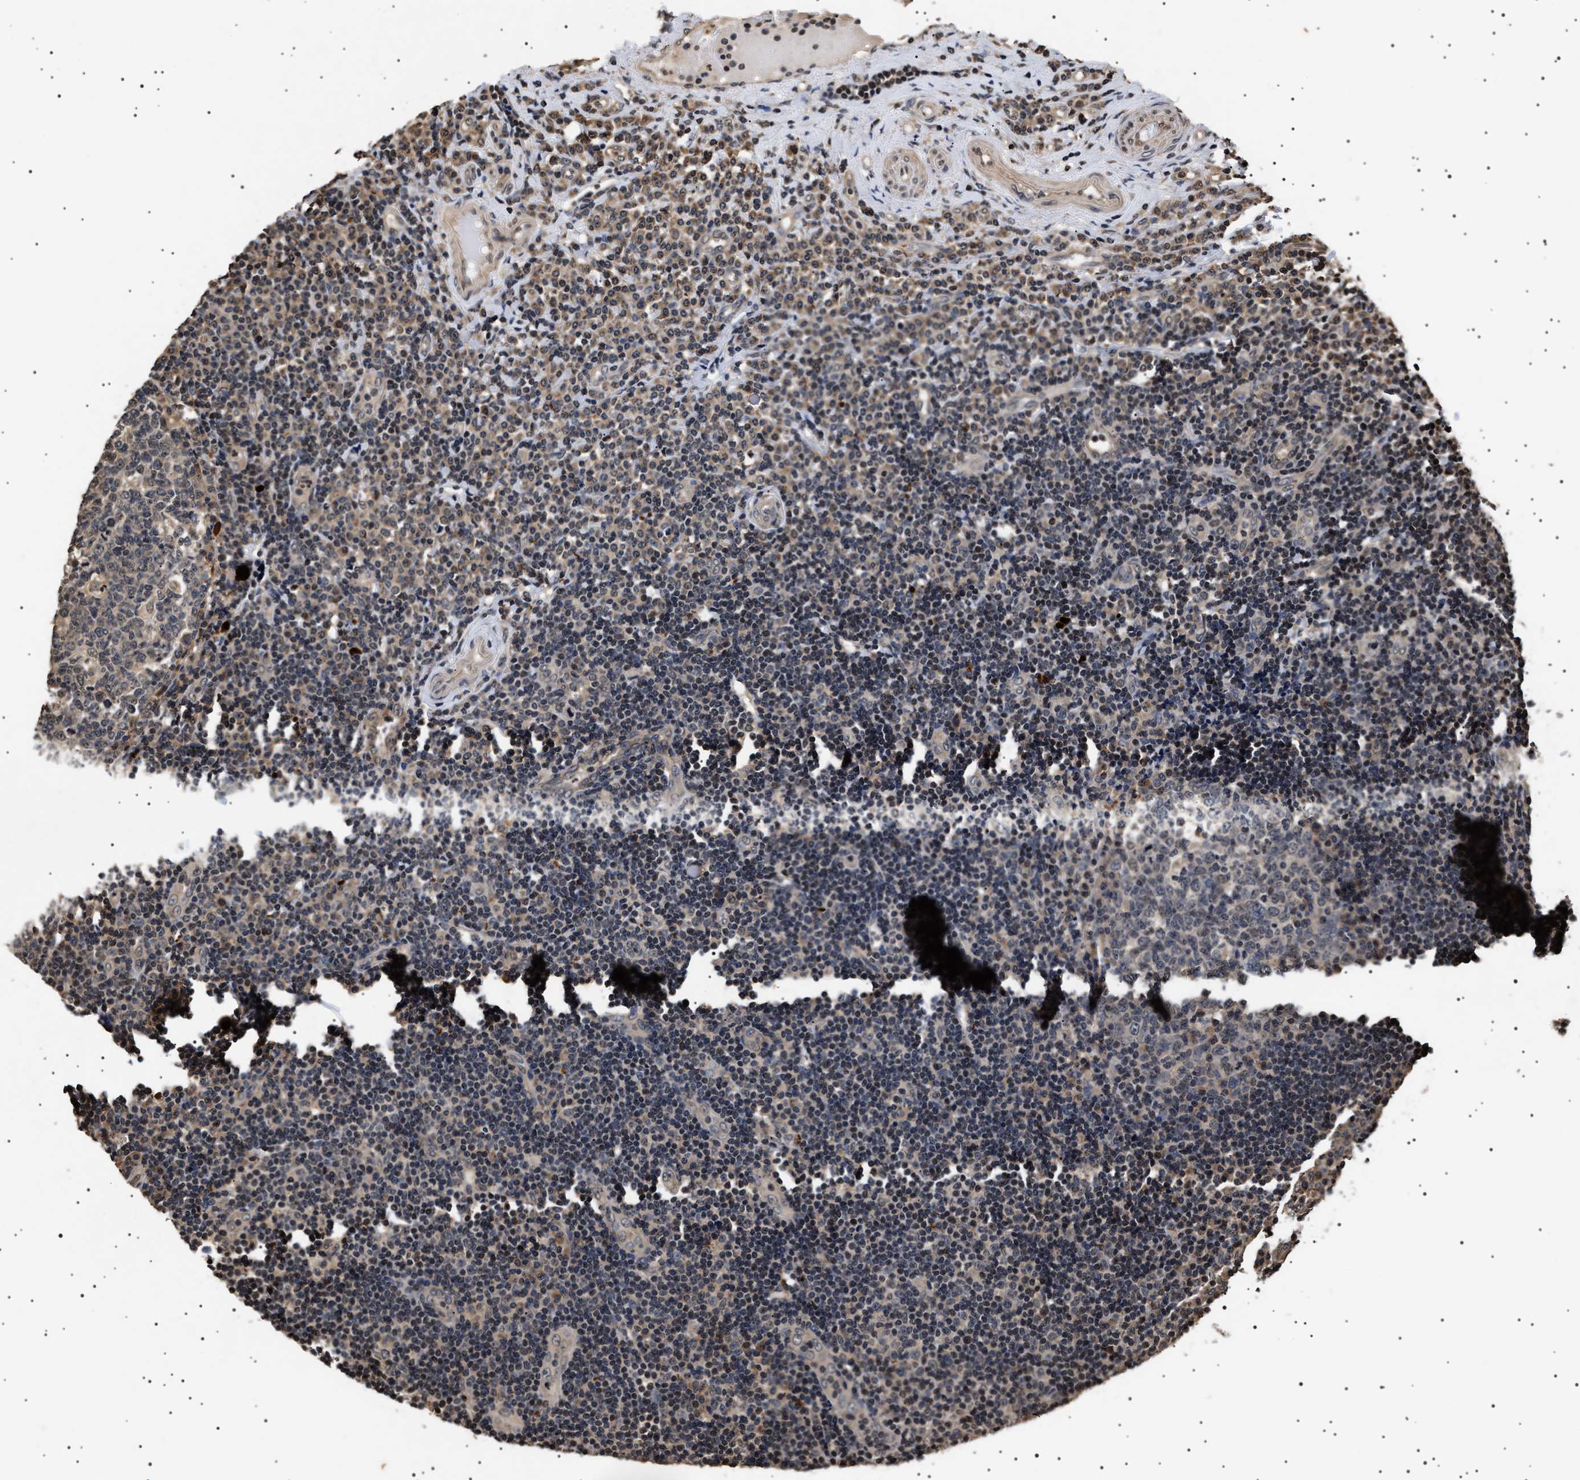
{"staining": {"intensity": "weak", "quantity": "25%-75%", "location": "cytoplasmic/membranous,nuclear"}, "tissue": "tonsil", "cell_type": "Germinal center cells", "image_type": "normal", "snomed": [{"axis": "morphology", "description": "Normal tissue, NOS"}, {"axis": "topography", "description": "Tonsil"}], "caption": "Immunohistochemistry (IHC) image of normal tonsil stained for a protein (brown), which shows low levels of weak cytoplasmic/membranous,nuclear positivity in about 25%-75% of germinal center cells.", "gene": "KIF21A", "patient": {"sex": "female", "age": 40}}